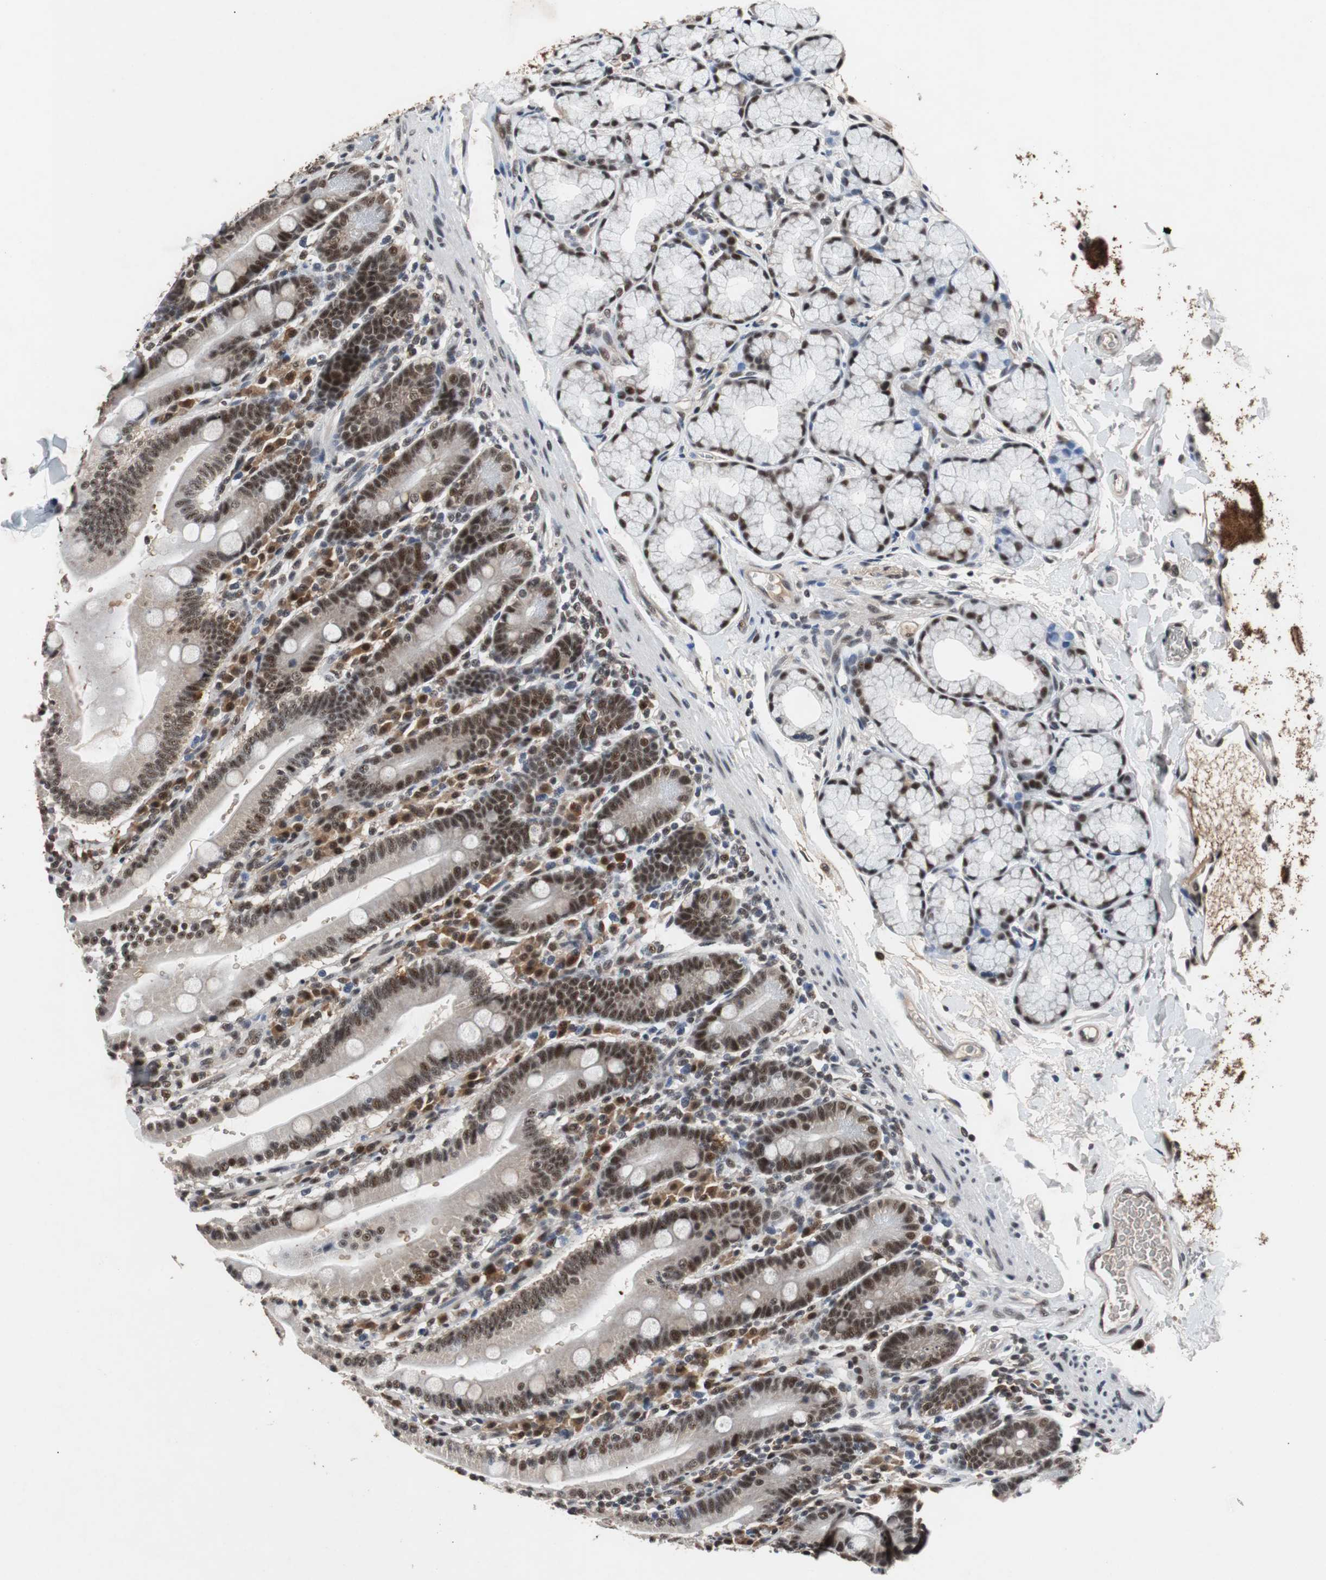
{"staining": {"intensity": "moderate", "quantity": ">75%", "location": "nuclear"}, "tissue": "duodenum", "cell_type": "Glandular cells", "image_type": "normal", "snomed": [{"axis": "morphology", "description": "Normal tissue, NOS"}, {"axis": "topography", "description": "Small intestine, NOS"}], "caption": "The histopathology image exhibits staining of normal duodenum, revealing moderate nuclear protein expression (brown color) within glandular cells.", "gene": "USP28", "patient": {"sex": "female", "age": 71}}